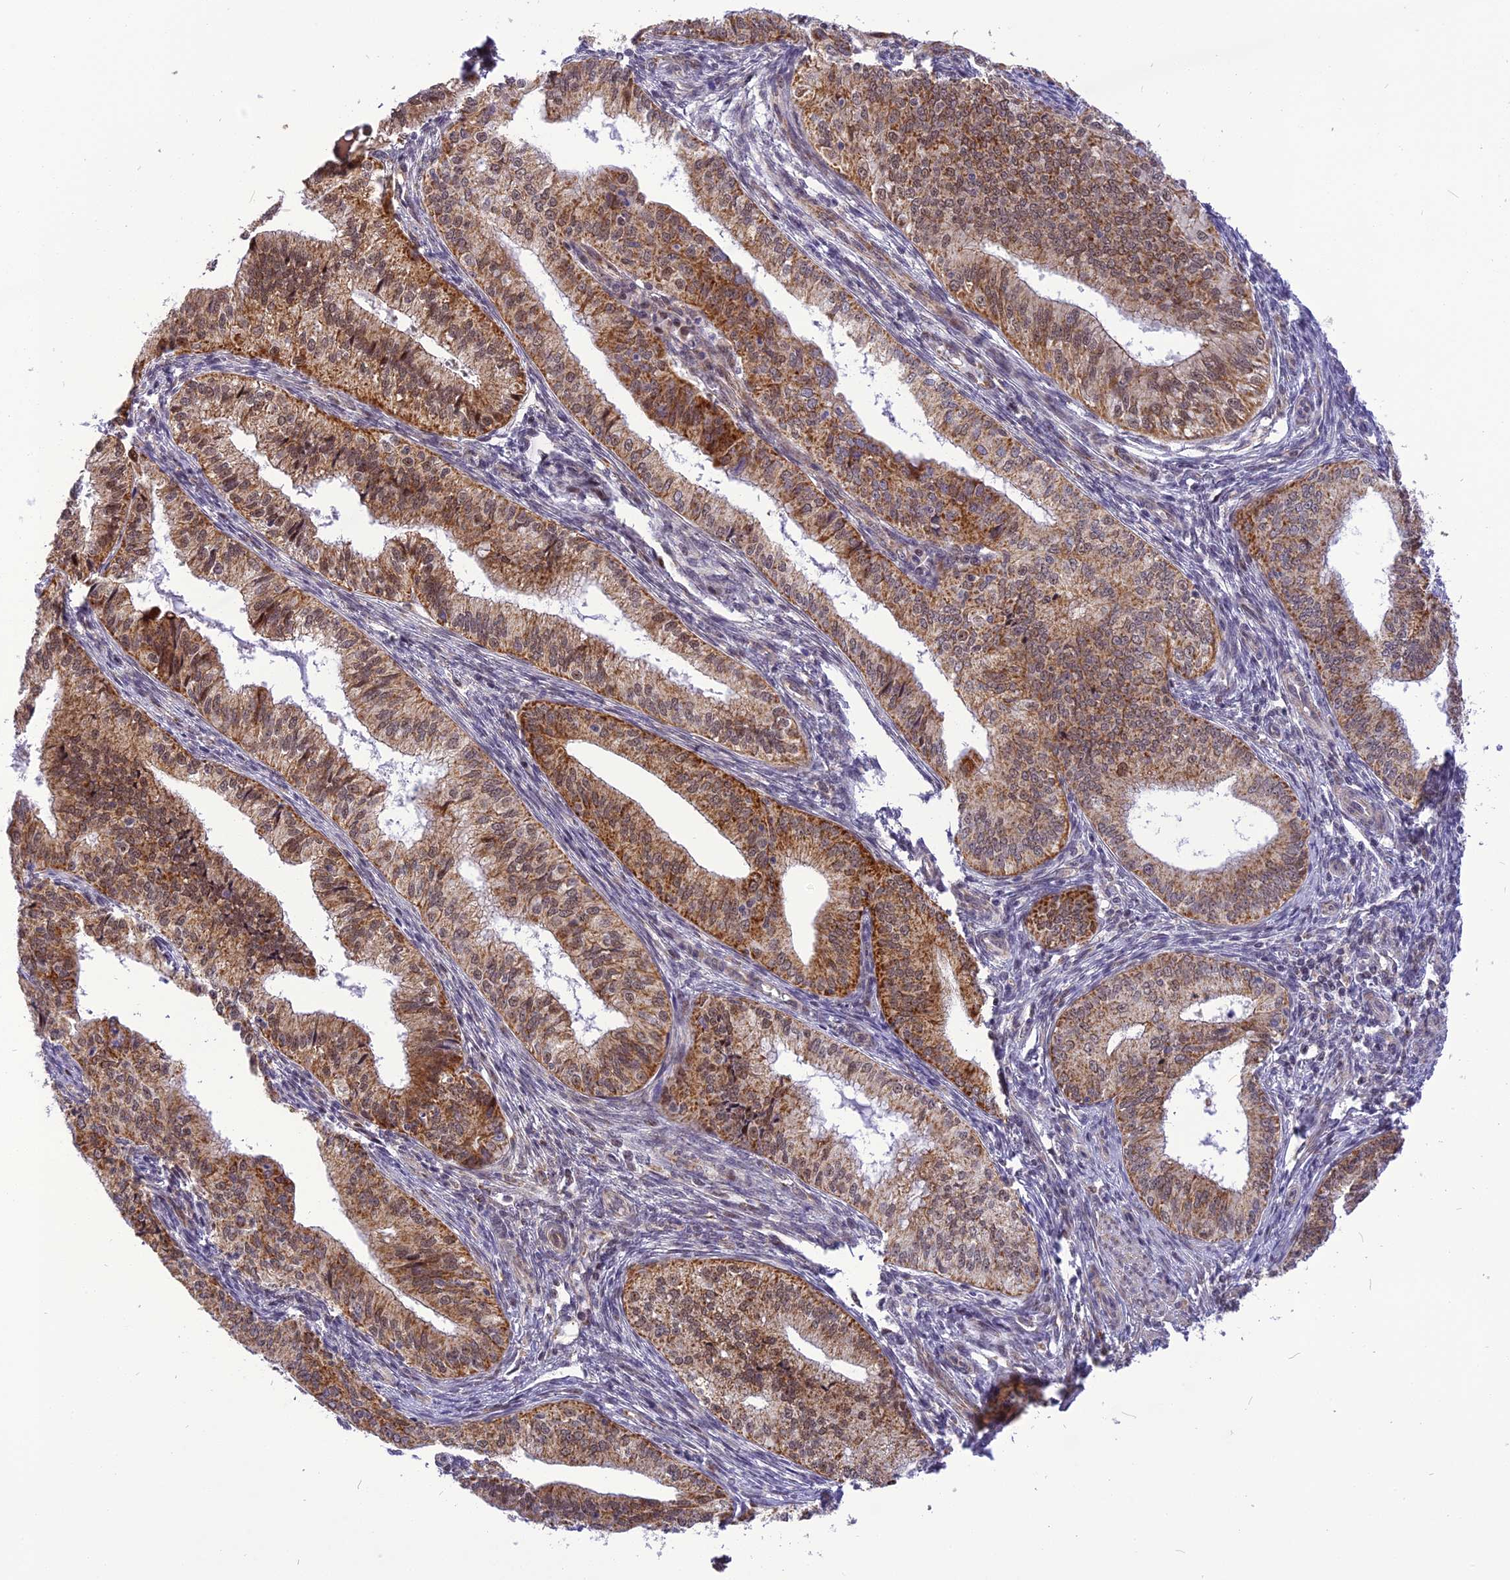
{"staining": {"intensity": "moderate", "quantity": "25%-75%", "location": "cytoplasmic/membranous,nuclear"}, "tissue": "endometrial cancer", "cell_type": "Tumor cells", "image_type": "cancer", "snomed": [{"axis": "morphology", "description": "Adenocarcinoma, NOS"}, {"axis": "topography", "description": "Endometrium"}], "caption": "Immunohistochemical staining of endometrial adenocarcinoma displays medium levels of moderate cytoplasmic/membranous and nuclear staining in approximately 25%-75% of tumor cells.", "gene": "CMC1", "patient": {"sex": "female", "age": 50}}